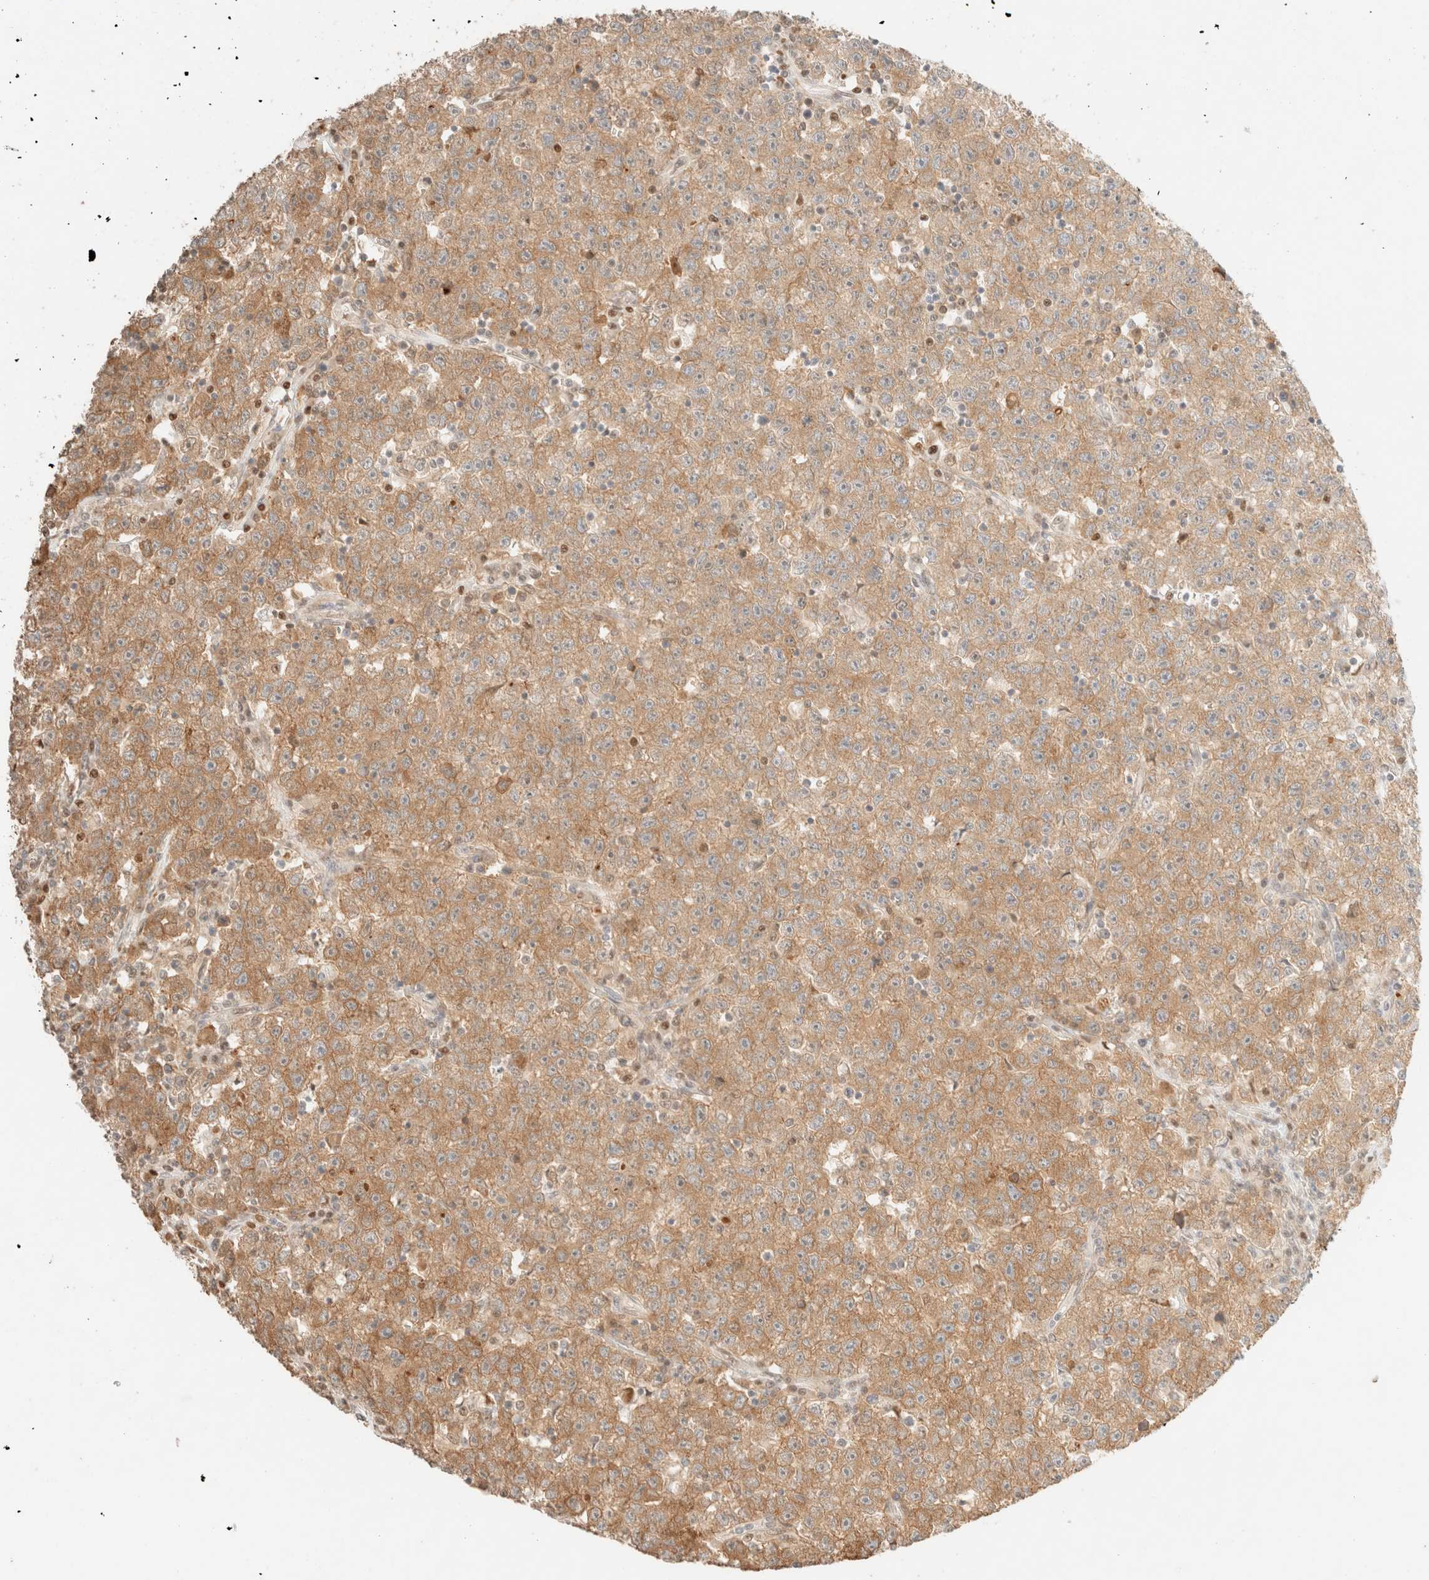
{"staining": {"intensity": "moderate", "quantity": ">75%", "location": "cytoplasmic/membranous"}, "tissue": "testis cancer", "cell_type": "Tumor cells", "image_type": "cancer", "snomed": [{"axis": "morphology", "description": "Seminoma, NOS"}, {"axis": "topography", "description": "Testis"}], "caption": "Immunohistochemistry (IHC) photomicrograph of neoplastic tissue: human testis cancer stained using immunohistochemistry exhibits medium levels of moderate protein expression localized specifically in the cytoplasmic/membranous of tumor cells, appearing as a cytoplasmic/membranous brown color.", "gene": "TSR1", "patient": {"sex": "male", "age": 22}}